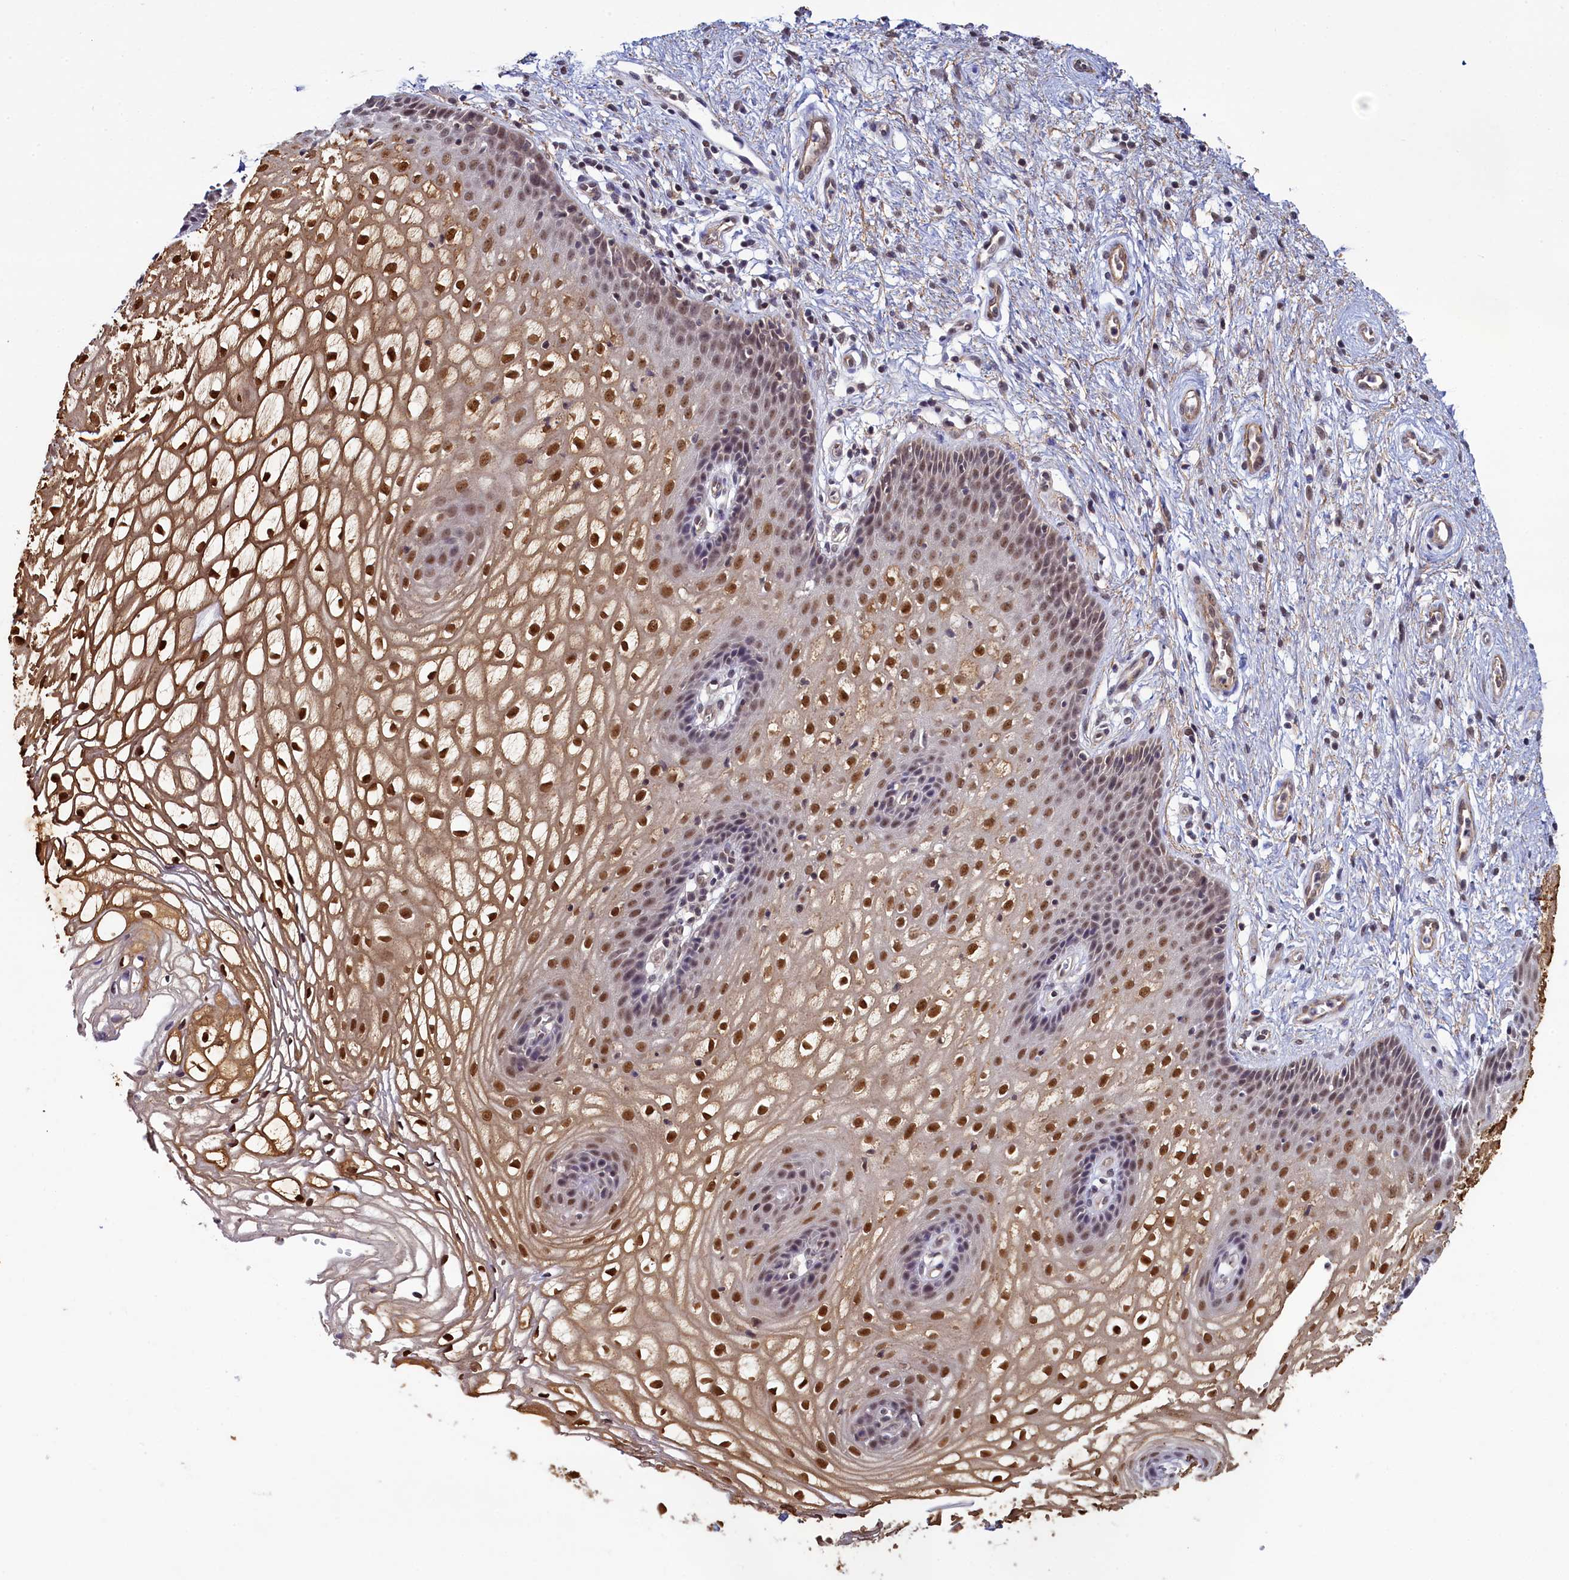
{"staining": {"intensity": "strong", "quantity": "25%-75%", "location": "cytoplasmic/membranous,nuclear"}, "tissue": "vagina", "cell_type": "Squamous epithelial cells", "image_type": "normal", "snomed": [{"axis": "morphology", "description": "Normal tissue, NOS"}, {"axis": "topography", "description": "Vagina"}], "caption": "Immunohistochemistry (IHC) of benign vagina demonstrates high levels of strong cytoplasmic/membranous,nuclear positivity in approximately 25%-75% of squamous epithelial cells. The protein is stained brown, and the nuclei are stained in blue (DAB (3,3'-diaminobenzidine) IHC with brightfield microscopy, high magnification).", "gene": "INTS14", "patient": {"sex": "female", "age": 34}}